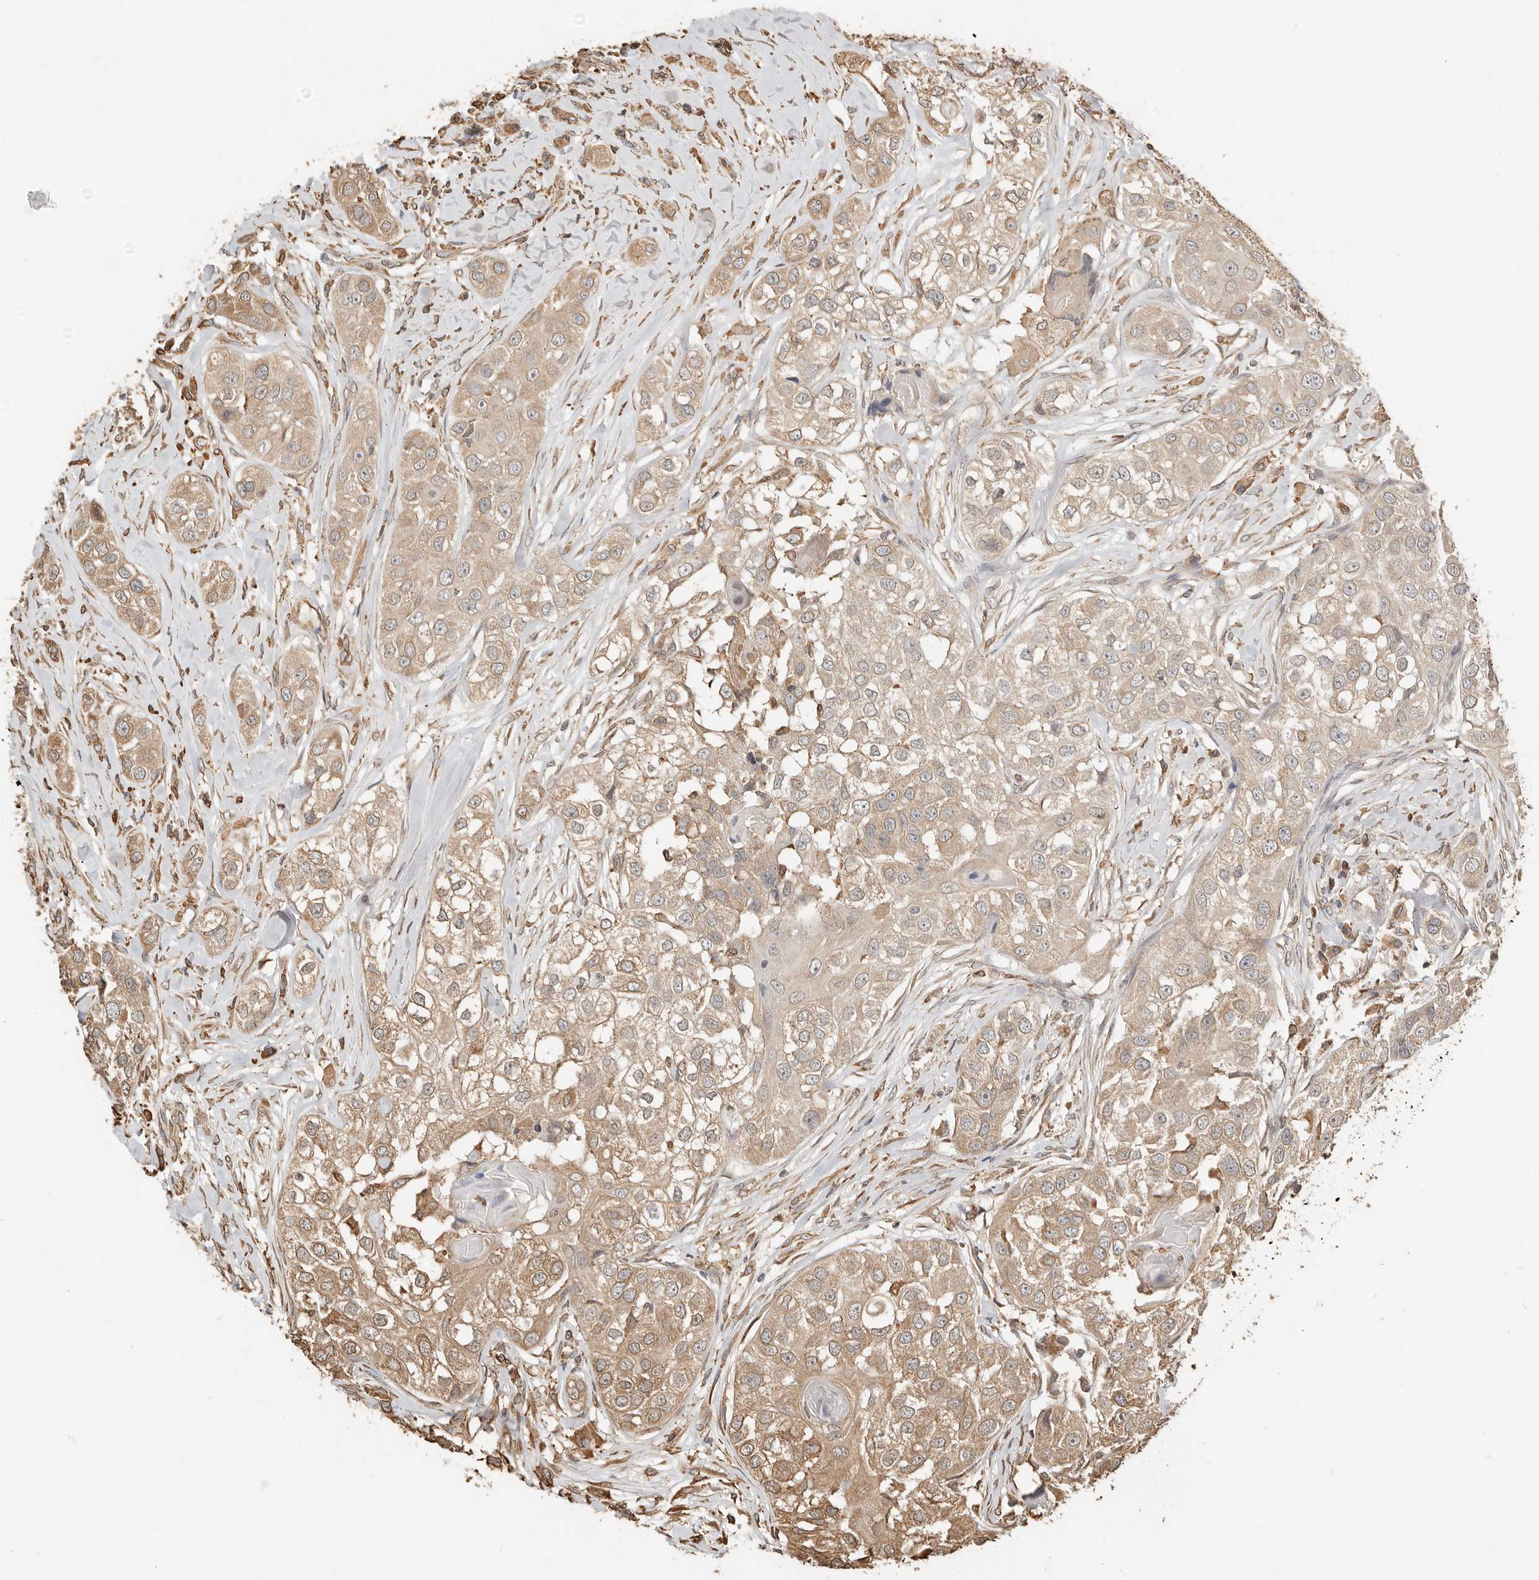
{"staining": {"intensity": "weak", "quantity": ">75%", "location": "cytoplasmic/membranous"}, "tissue": "head and neck cancer", "cell_type": "Tumor cells", "image_type": "cancer", "snomed": [{"axis": "morphology", "description": "Normal tissue, NOS"}, {"axis": "morphology", "description": "Squamous cell carcinoma, NOS"}, {"axis": "topography", "description": "Skeletal muscle"}, {"axis": "topography", "description": "Head-Neck"}], "caption": "Protein expression analysis of head and neck cancer reveals weak cytoplasmic/membranous staining in about >75% of tumor cells.", "gene": "ARHGEF10L", "patient": {"sex": "male", "age": 51}}